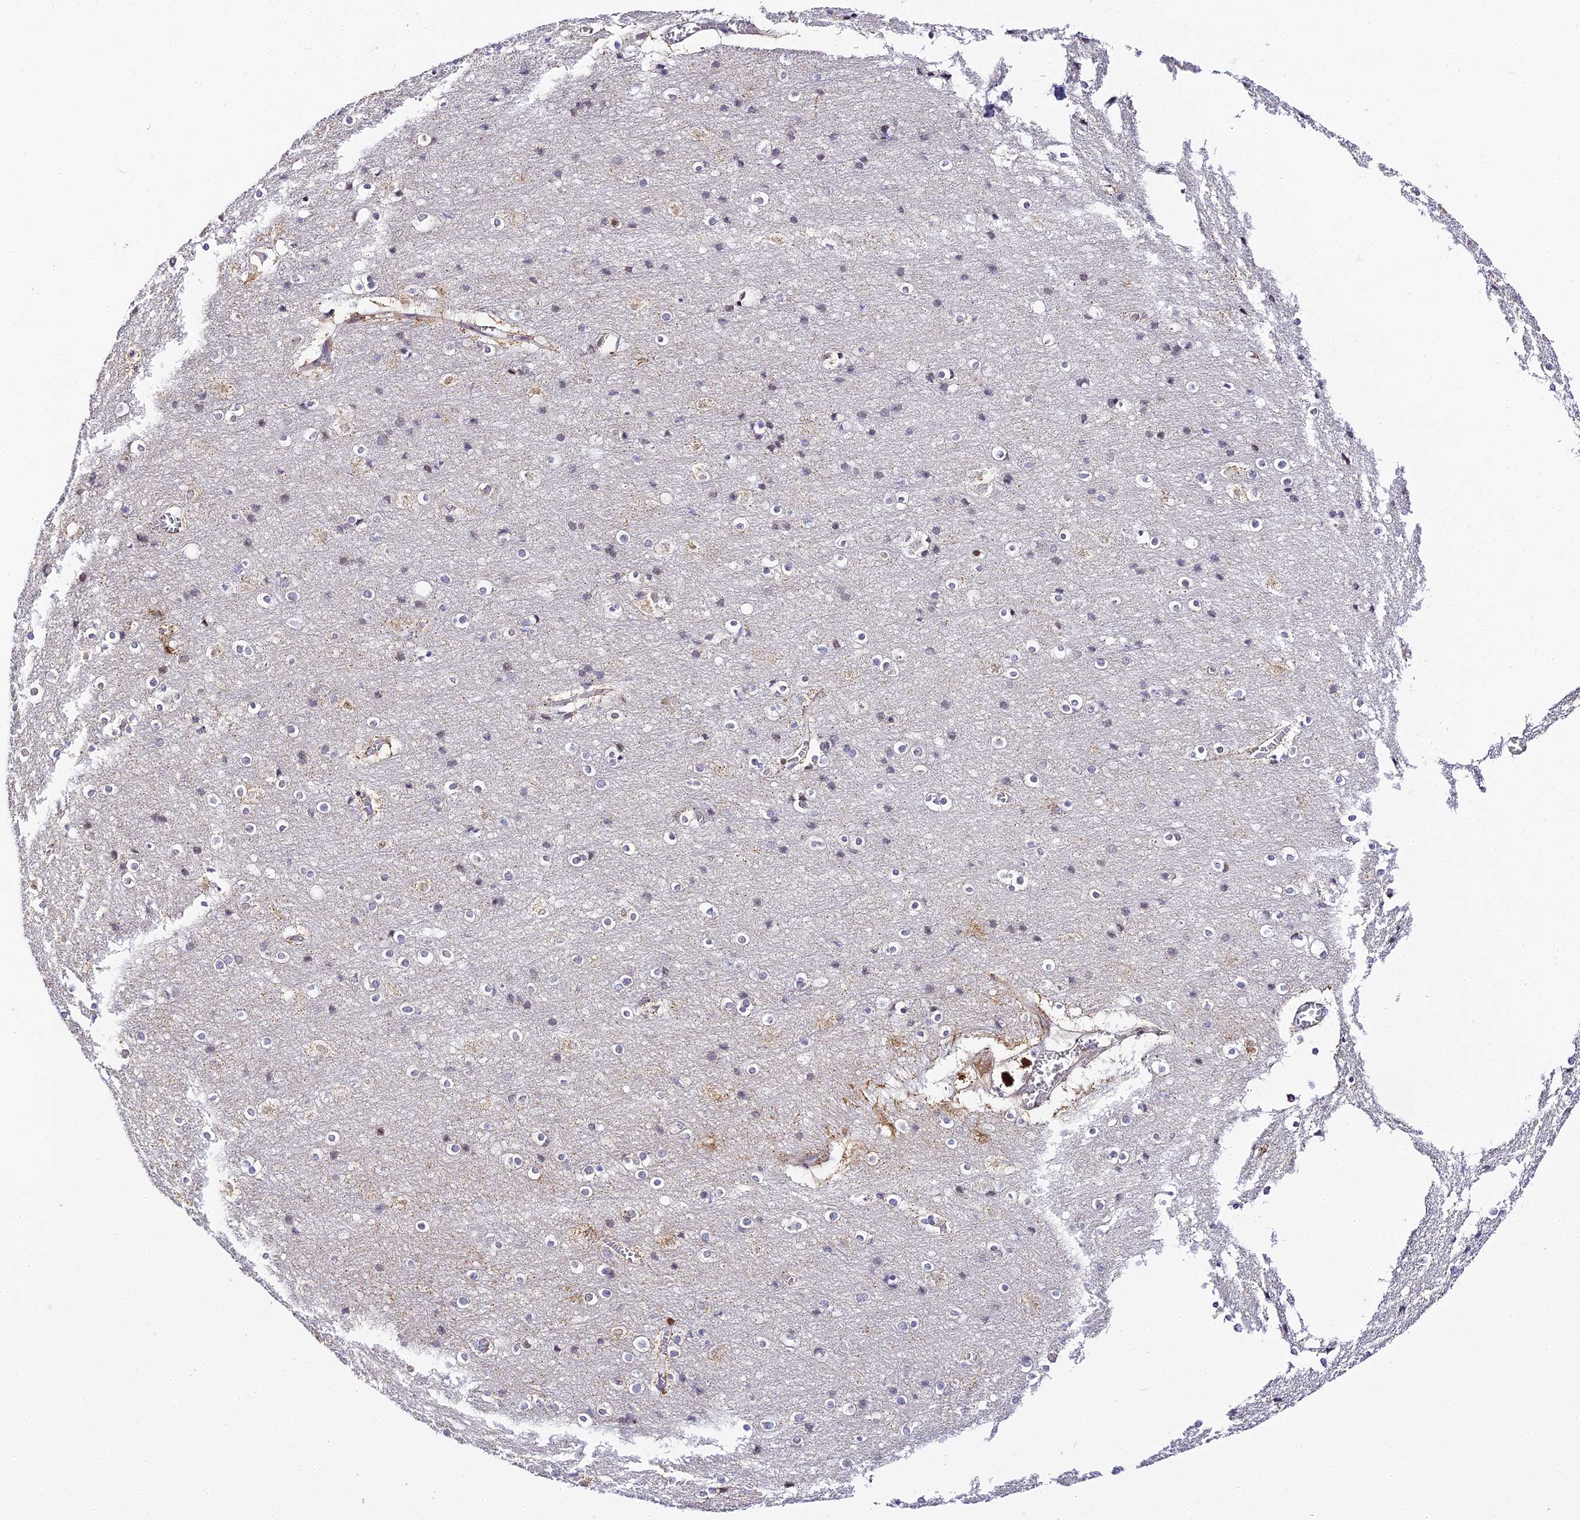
{"staining": {"intensity": "moderate", "quantity": "25%-75%", "location": "cytoplasmic/membranous"}, "tissue": "cerebral cortex", "cell_type": "Endothelial cells", "image_type": "normal", "snomed": [{"axis": "morphology", "description": "Normal tissue, NOS"}, {"axis": "topography", "description": "Cerebral cortex"}], "caption": "Protein staining of benign cerebral cortex demonstrates moderate cytoplasmic/membranous staining in approximately 25%-75% of endothelial cells. (Stains: DAB in brown, nuclei in blue, Microscopy: brightfield microscopy at high magnification).", "gene": "SERP1", "patient": {"sex": "male", "age": 54}}